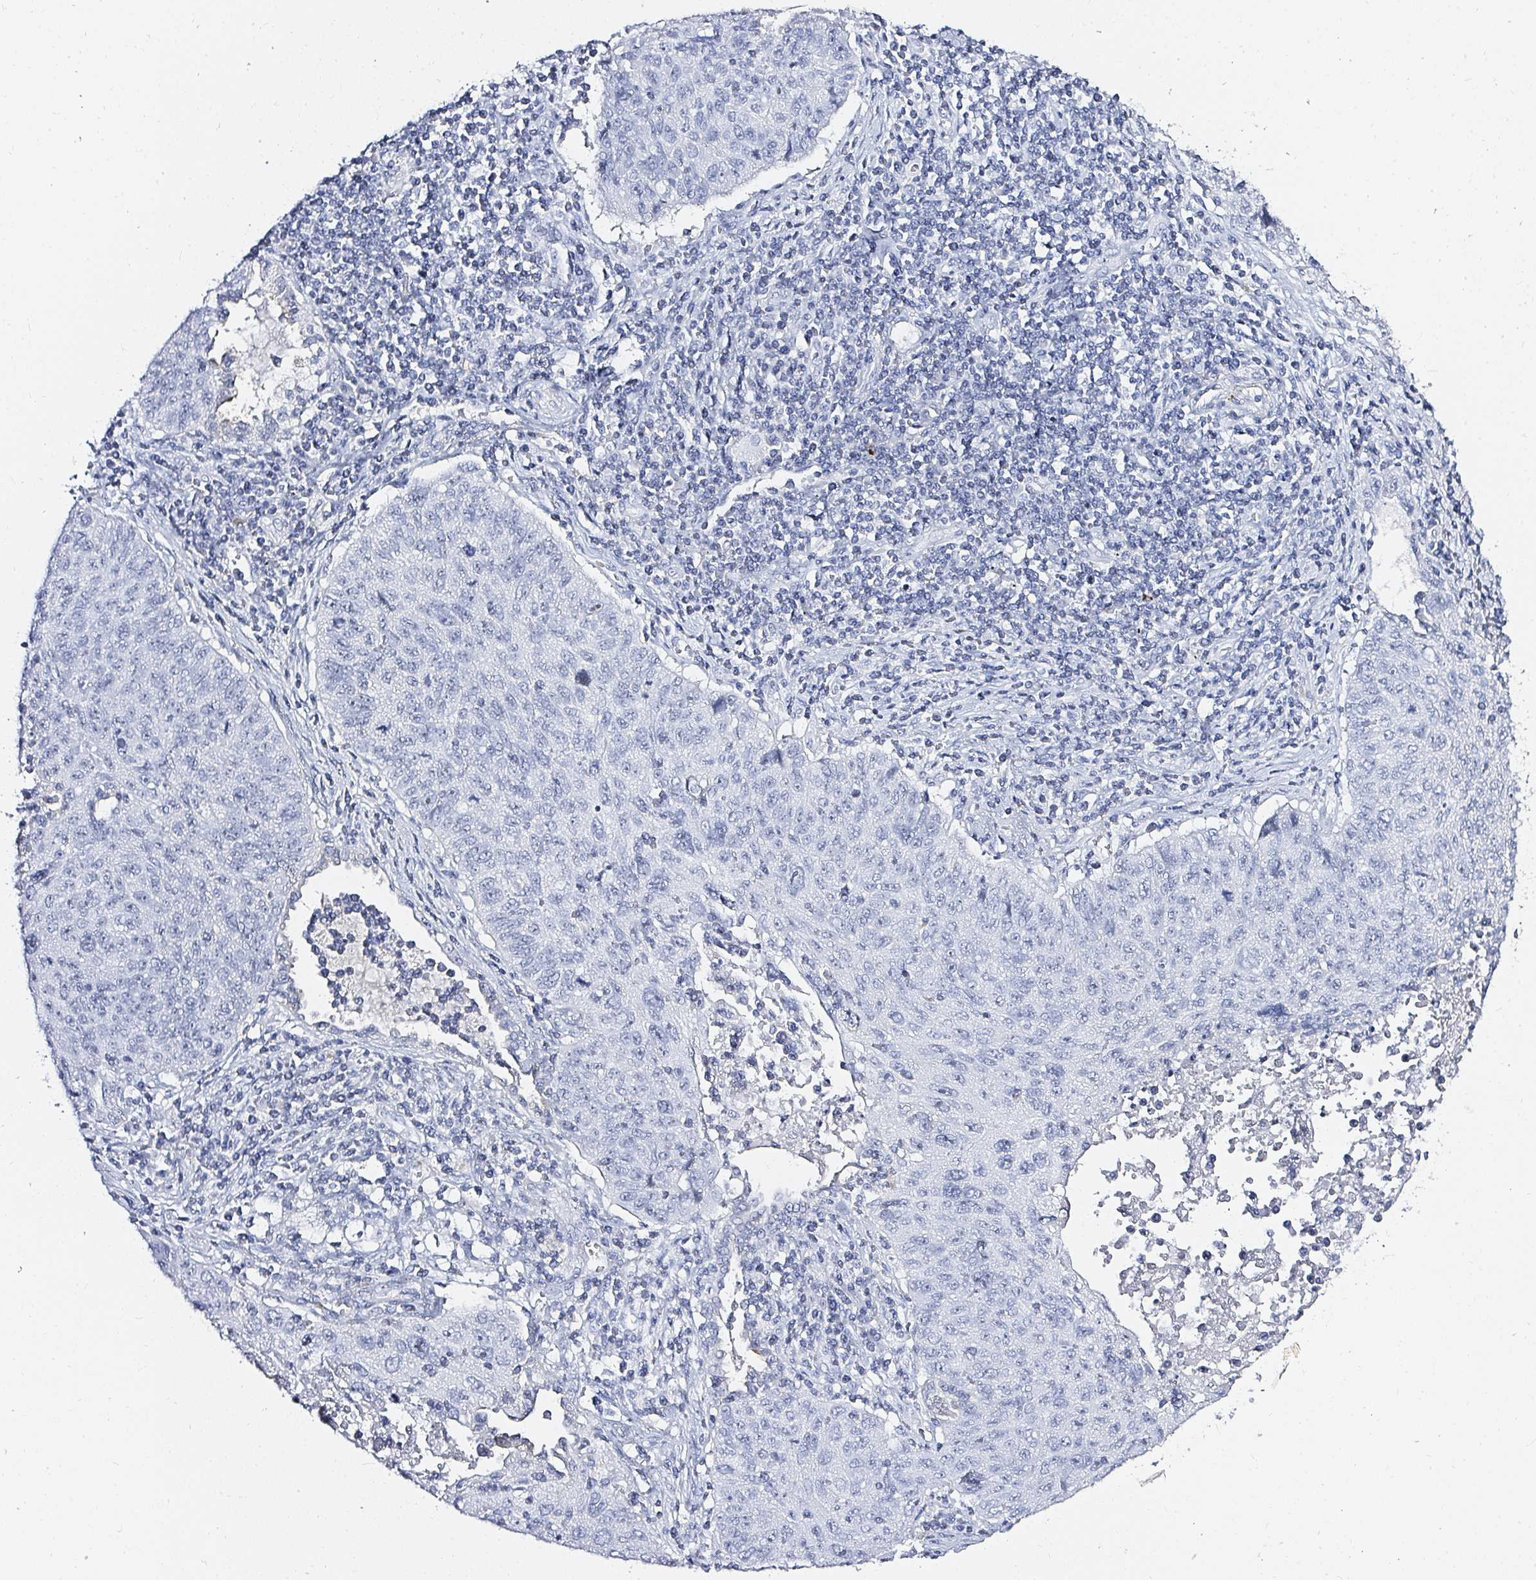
{"staining": {"intensity": "negative", "quantity": "none", "location": "none"}, "tissue": "lung cancer", "cell_type": "Tumor cells", "image_type": "cancer", "snomed": [{"axis": "morphology", "description": "Normal morphology"}, {"axis": "morphology", "description": "Aneuploidy"}, {"axis": "morphology", "description": "Squamous cell carcinoma, NOS"}, {"axis": "topography", "description": "Lymph node"}, {"axis": "topography", "description": "Lung"}], "caption": "Immunohistochemistry micrograph of squamous cell carcinoma (lung) stained for a protein (brown), which displays no positivity in tumor cells.", "gene": "ACAN", "patient": {"sex": "female", "age": 76}}